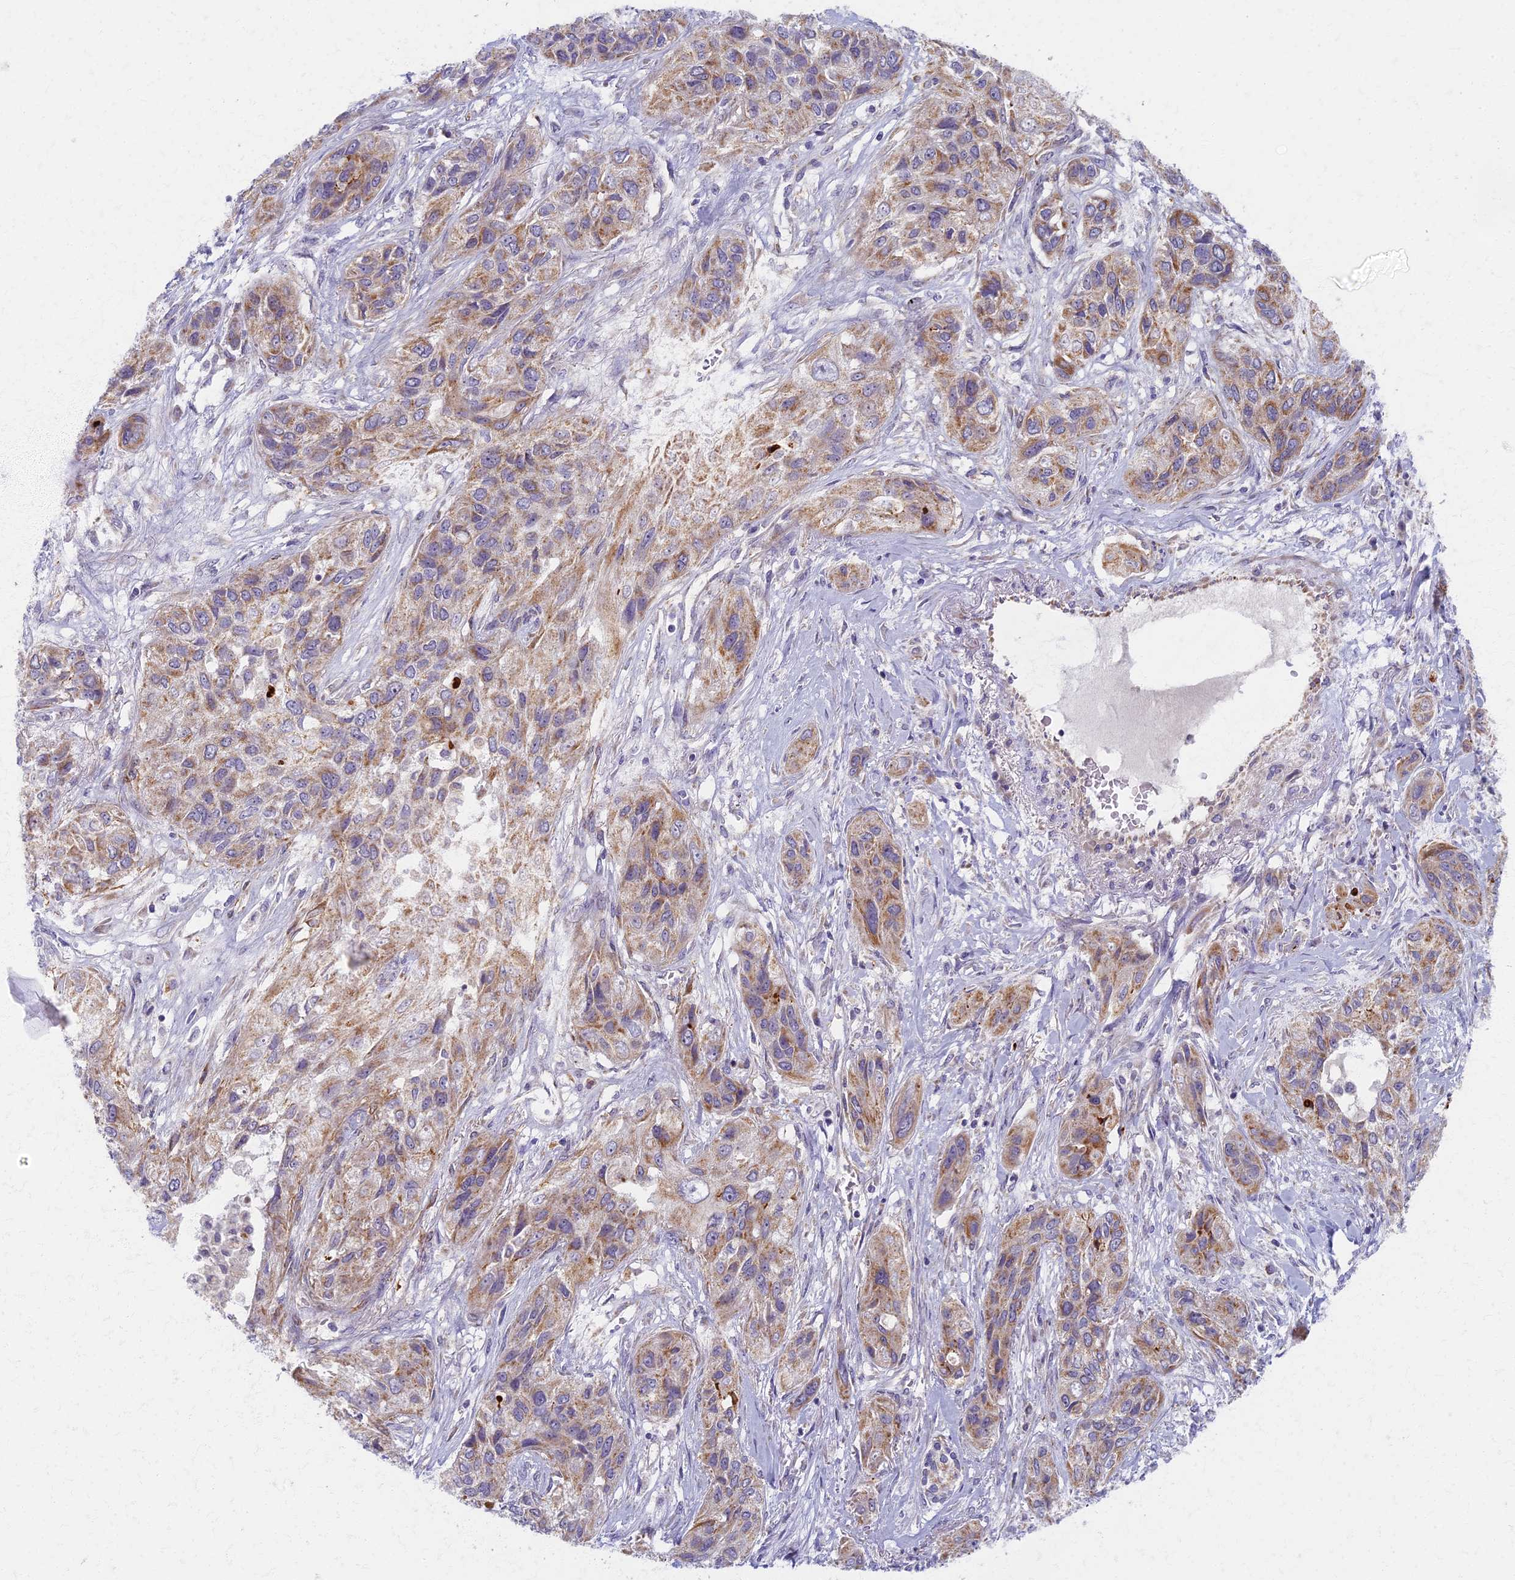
{"staining": {"intensity": "moderate", "quantity": "25%-75%", "location": "cytoplasmic/membranous"}, "tissue": "lung cancer", "cell_type": "Tumor cells", "image_type": "cancer", "snomed": [{"axis": "morphology", "description": "Squamous cell carcinoma, NOS"}, {"axis": "topography", "description": "Lung"}], "caption": "Immunohistochemical staining of lung squamous cell carcinoma displays medium levels of moderate cytoplasmic/membranous protein positivity in about 25%-75% of tumor cells. The staining was performed using DAB (3,3'-diaminobenzidine) to visualize the protein expression in brown, while the nuclei were stained in blue with hematoxylin (Magnification: 20x).", "gene": "MRPS25", "patient": {"sex": "female", "age": 70}}